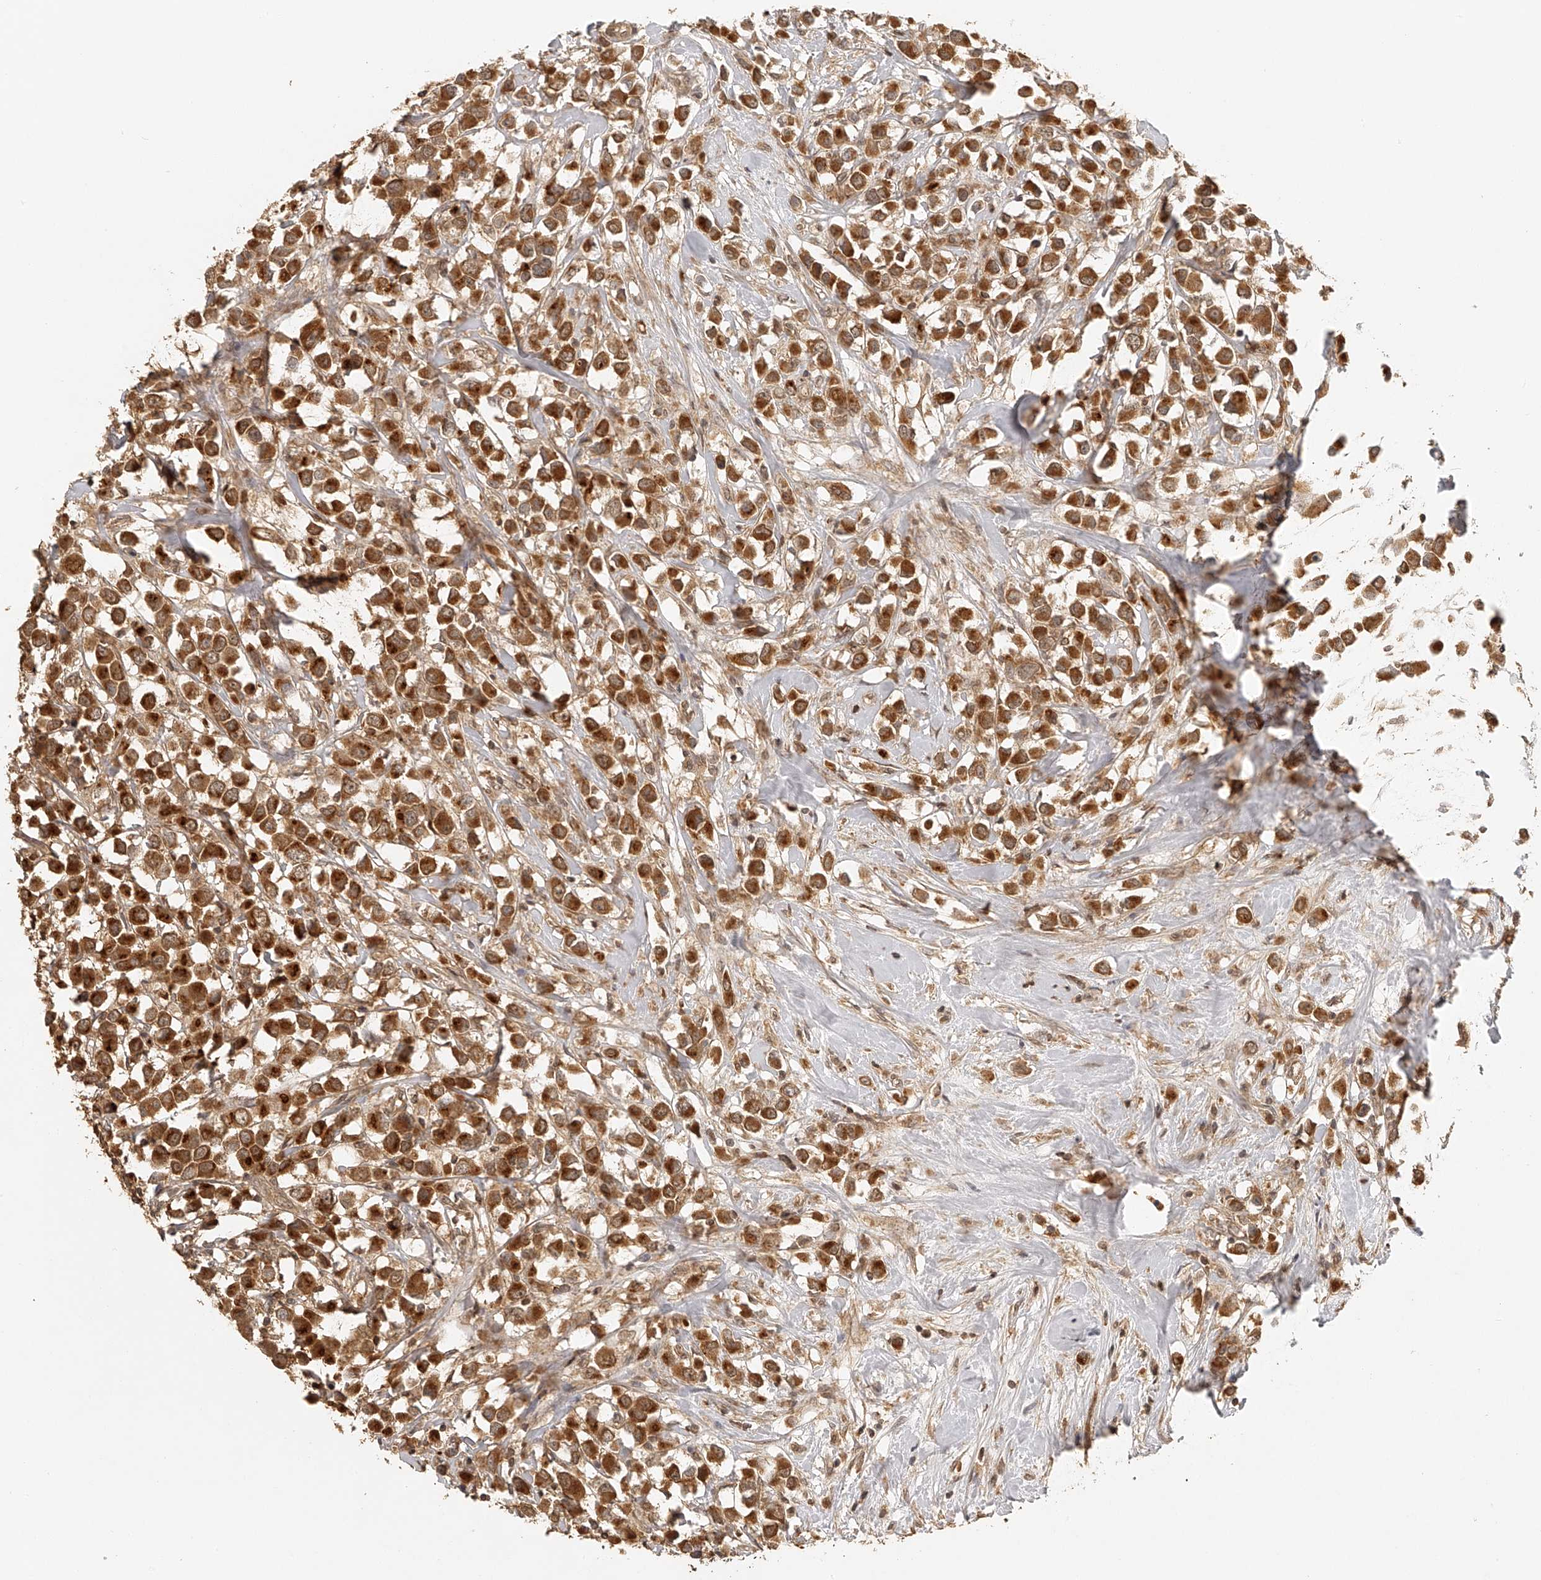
{"staining": {"intensity": "moderate", "quantity": ">75%", "location": "cytoplasmic/membranous"}, "tissue": "breast cancer", "cell_type": "Tumor cells", "image_type": "cancer", "snomed": [{"axis": "morphology", "description": "Duct carcinoma"}, {"axis": "topography", "description": "Breast"}], "caption": "Immunohistochemical staining of human breast cancer reveals medium levels of moderate cytoplasmic/membranous protein staining in about >75% of tumor cells.", "gene": "BCL2L11", "patient": {"sex": "female", "age": 61}}